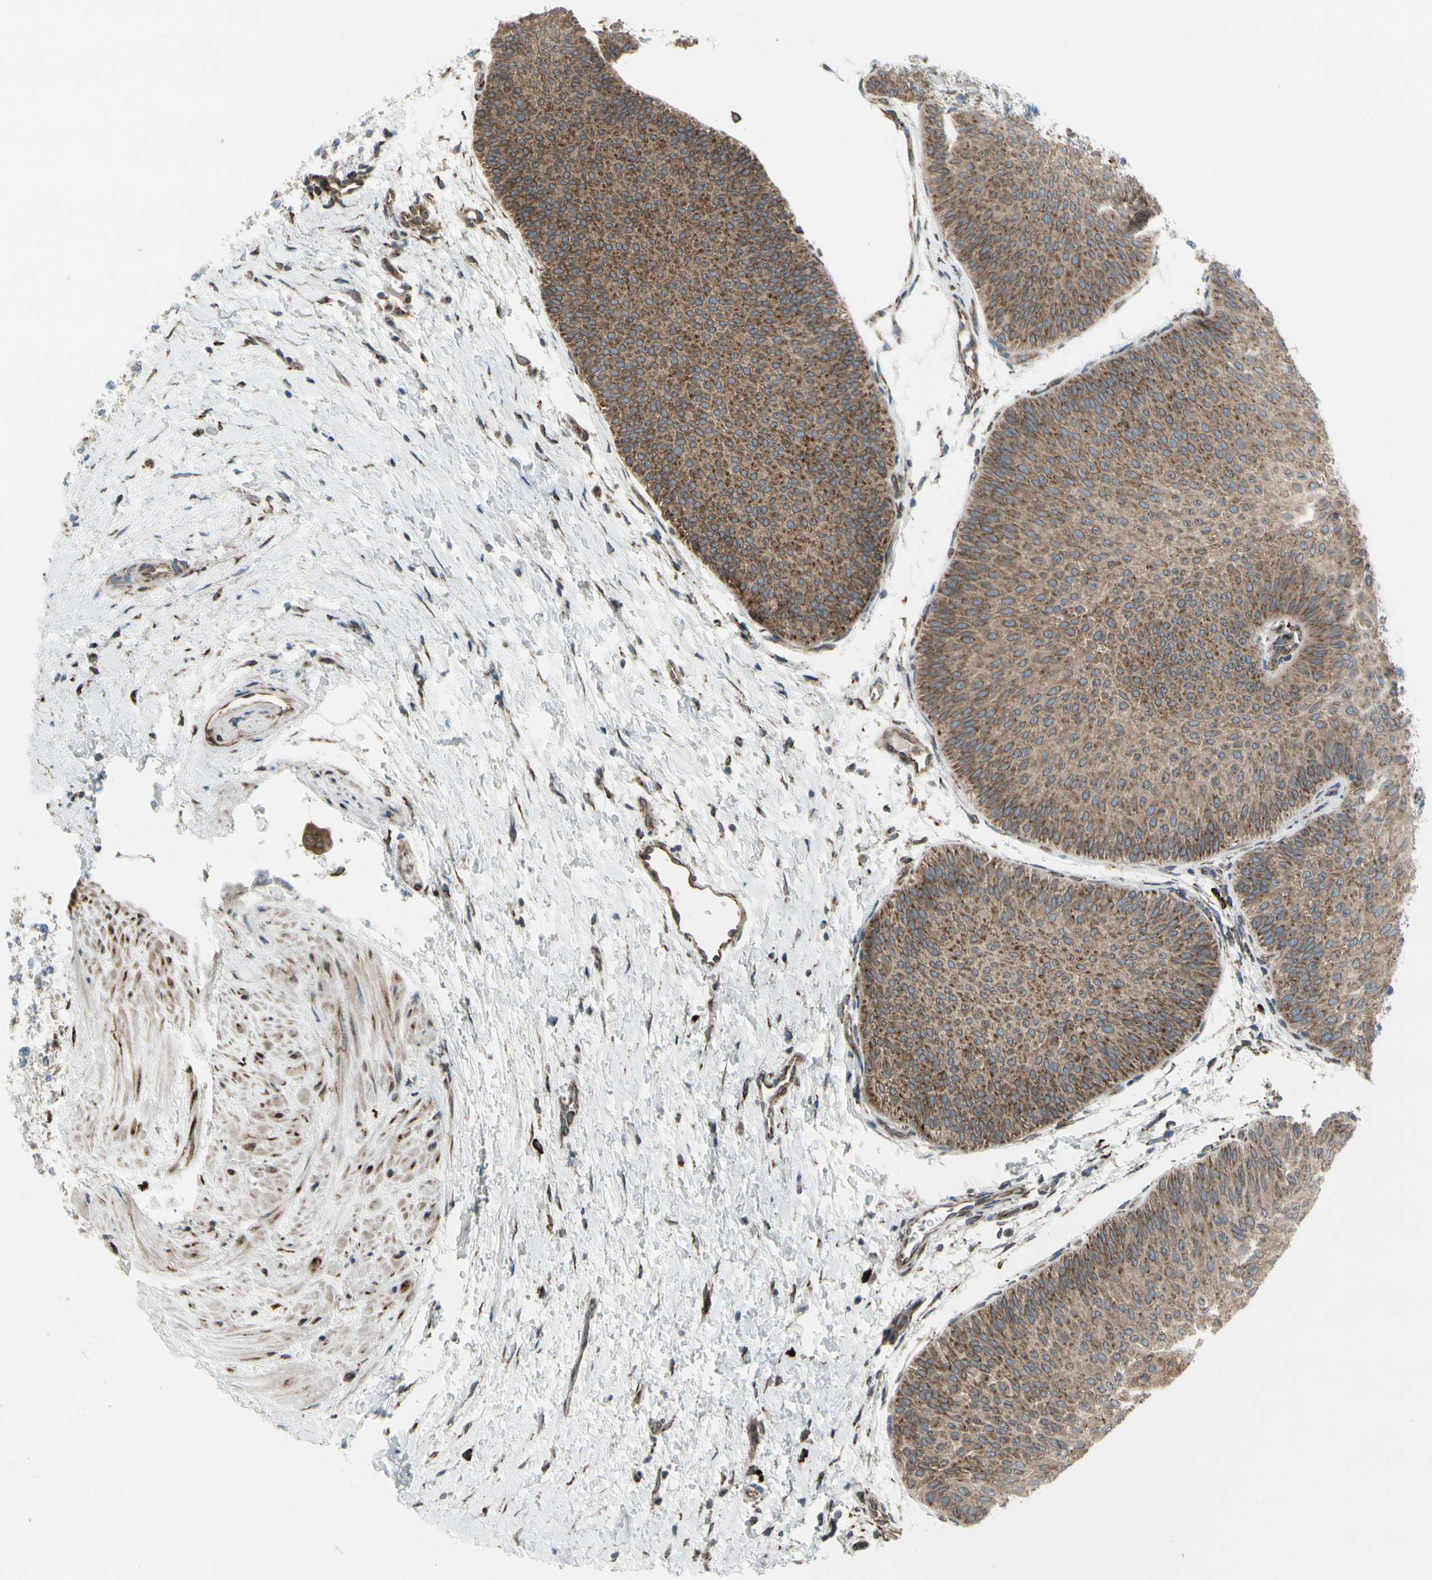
{"staining": {"intensity": "moderate", "quantity": ">75%", "location": "cytoplasmic/membranous"}, "tissue": "urothelial cancer", "cell_type": "Tumor cells", "image_type": "cancer", "snomed": [{"axis": "morphology", "description": "Urothelial carcinoma, Low grade"}, {"axis": "topography", "description": "Urinary bladder"}], "caption": "Immunohistochemical staining of human urothelial cancer exhibits moderate cytoplasmic/membranous protein staining in approximately >75% of tumor cells. The staining was performed using DAB (3,3'-diaminobenzidine), with brown indicating positive protein expression. Nuclei are stained blue with hematoxylin.", "gene": "FNDC3A", "patient": {"sex": "female", "age": 60}}